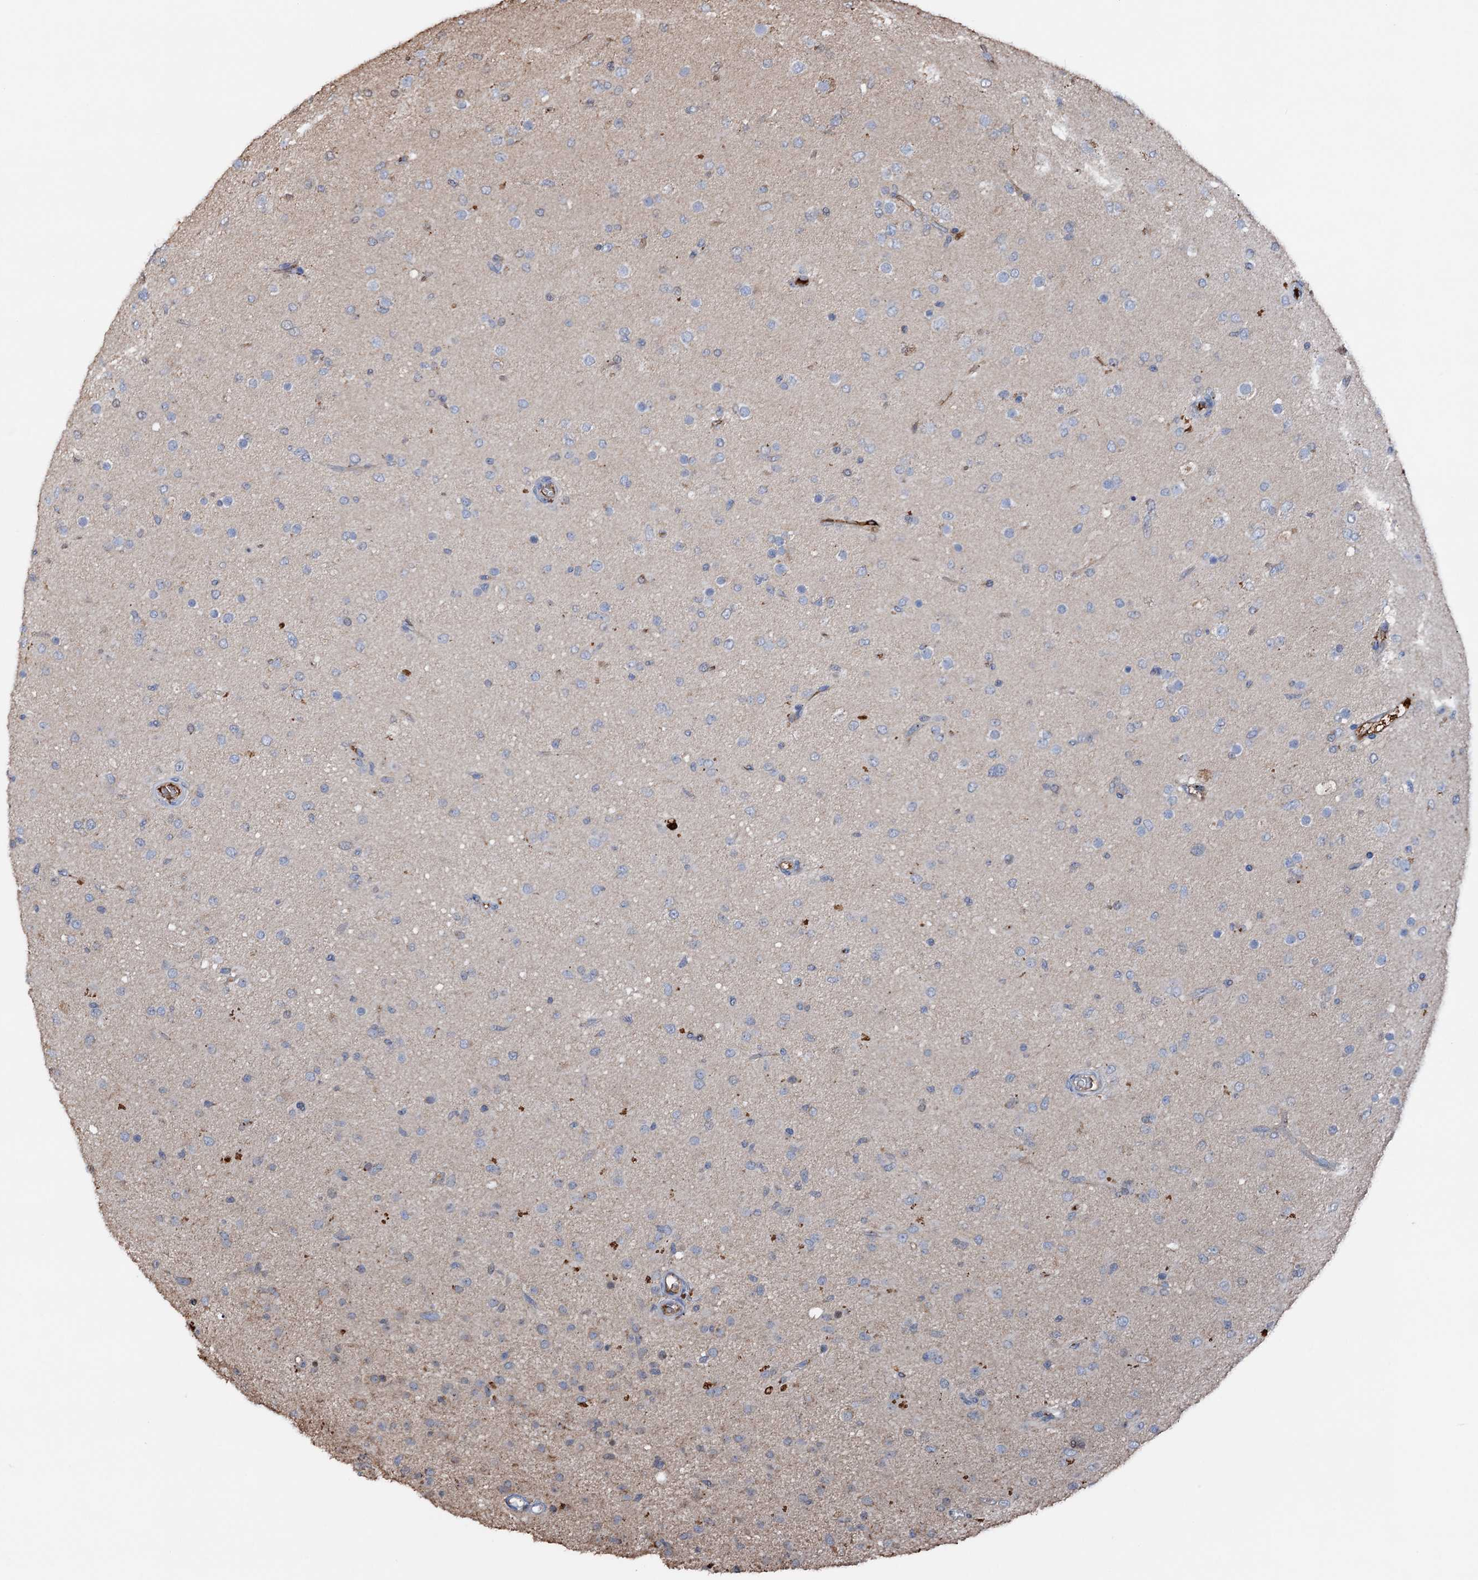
{"staining": {"intensity": "negative", "quantity": "none", "location": "none"}, "tissue": "glioma", "cell_type": "Tumor cells", "image_type": "cancer", "snomed": [{"axis": "morphology", "description": "Glioma, malignant, Low grade"}, {"axis": "topography", "description": "Brain"}], "caption": "Tumor cells are negative for protein expression in human glioma.", "gene": "ARL13A", "patient": {"sex": "male", "age": 65}}